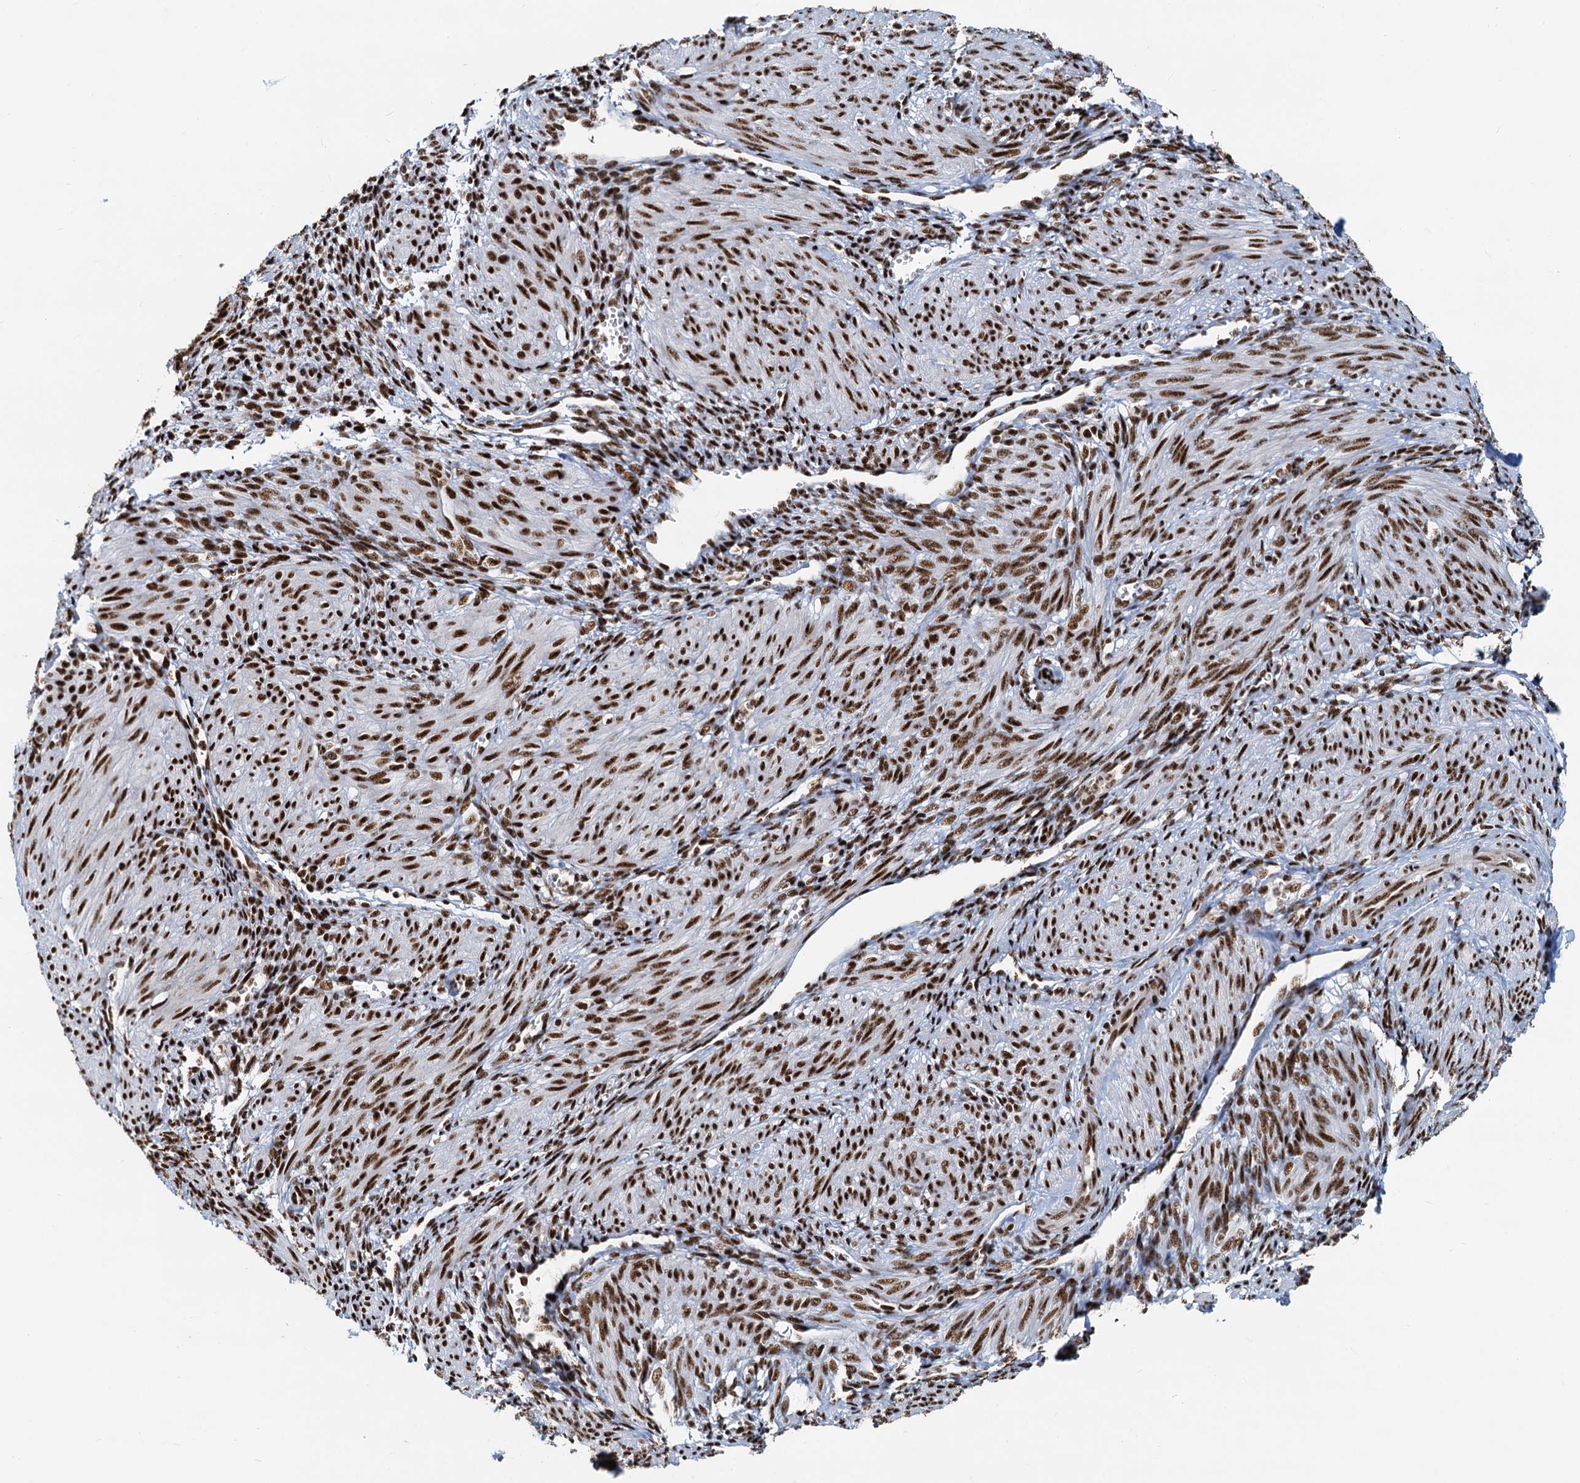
{"staining": {"intensity": "strong", "quantity": ">75%", "location": "nuclear"}, "tissue": "smooth muscle", "cell_type": "Smooth muscle cells", "image_type": "normal", "snomed": [{"axis": "morphology", "description": "Normal tissue, NOS"}, {"axis": "topography", "description": "Smooth muscle"}], "caption": "Immunohistochemistry (IHC) photomicrograph of unremarkable smooth muscle: smooth muscle stained using immunohistochemistry reveals high levels of strong protein expression localized specifically in the nuclear of smooth muscle cells, appearing as a nuclear brown color.", "gene": "RBM26", "patient": {"sex": "female", "age": 39}}